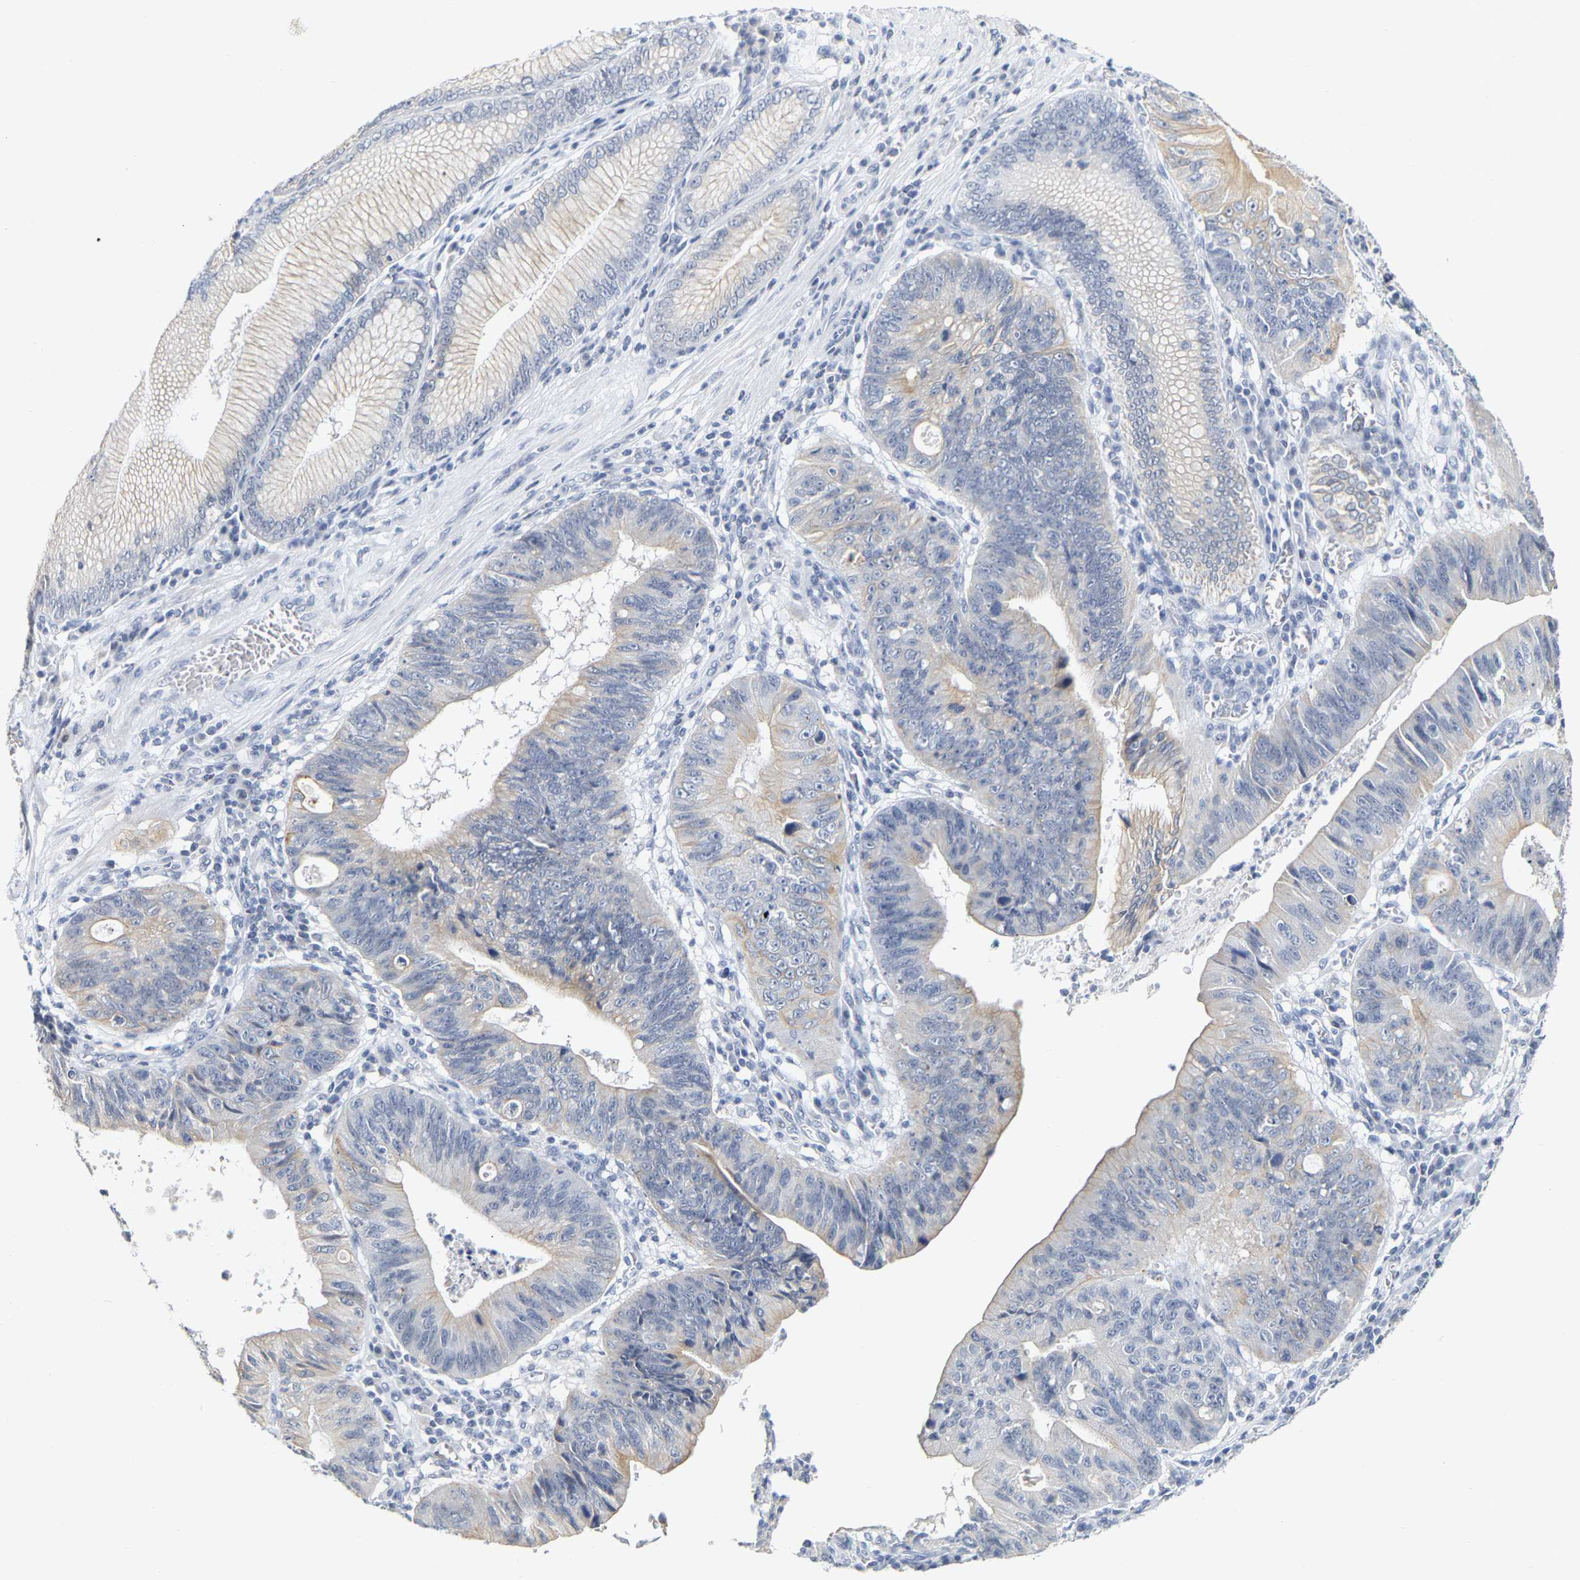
{"staining": {"intensity": "weak", "quantity": "<25%", "location": "cytoplasmic/membranous"}, "tissue": "stomach cancer", "cell_type": "Tumor cells", "image_type": "cancer", "snomed": [{"axis": "morphology", "description": "Adenocarcinoma, NOS"}, {"axis": "topography", "description": "Stomach"}], "caption": "This is an IHC image of stomach adenocarcinoma. There is no expression in tumor cells.", "gene": "KRT76", "patient": {"sex": "male", "age": 59}}